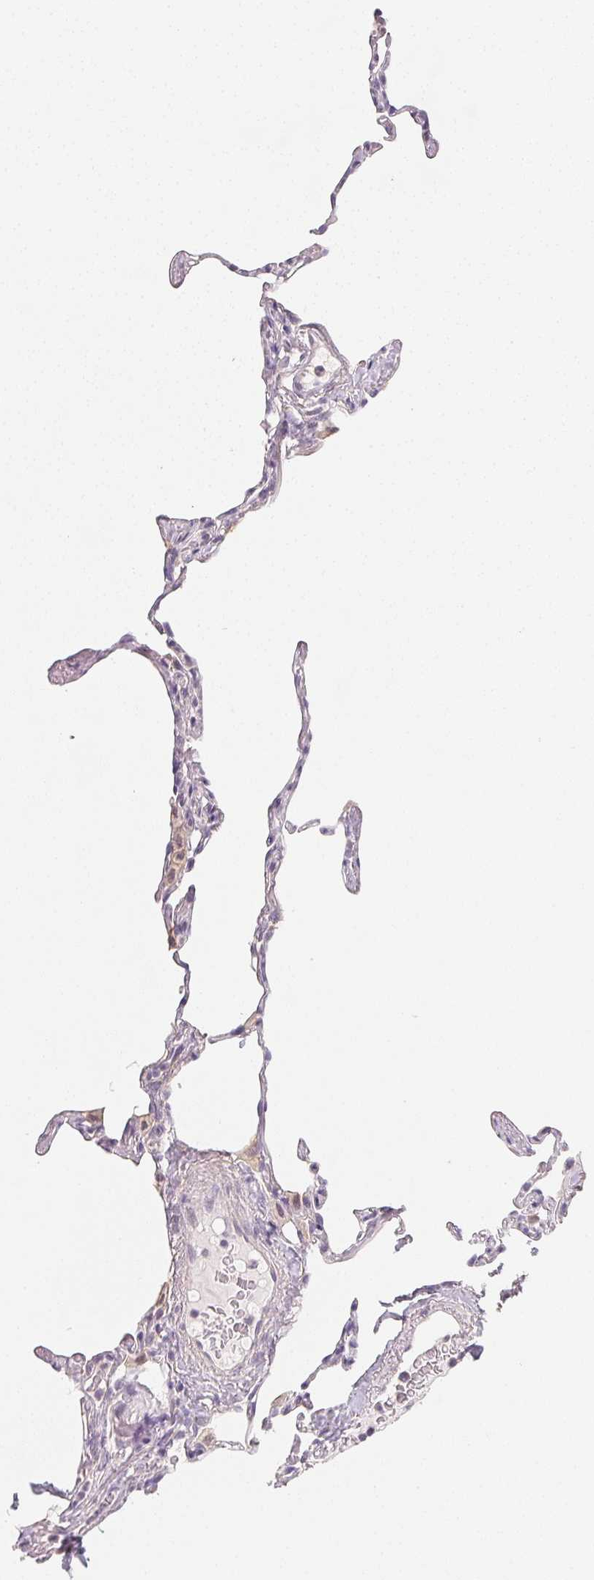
{"staining": {"intensity": "negative", "quantity": "none", "location": "none"}, "tissue": "lung", "cell_type": "Alveolar cells", "image_type": "normal", "snomed": [{"axis": "morphology", "description": "Normal tissue, NOS"}, {"axis": "topography", "description": "Lung"}], "caption": "Immunohistochemical staining of benign lung demonstrates no significant staining in alveolar cells.", "gene": "LRRC23", "patient": {"sex": "male", "age": 65}}